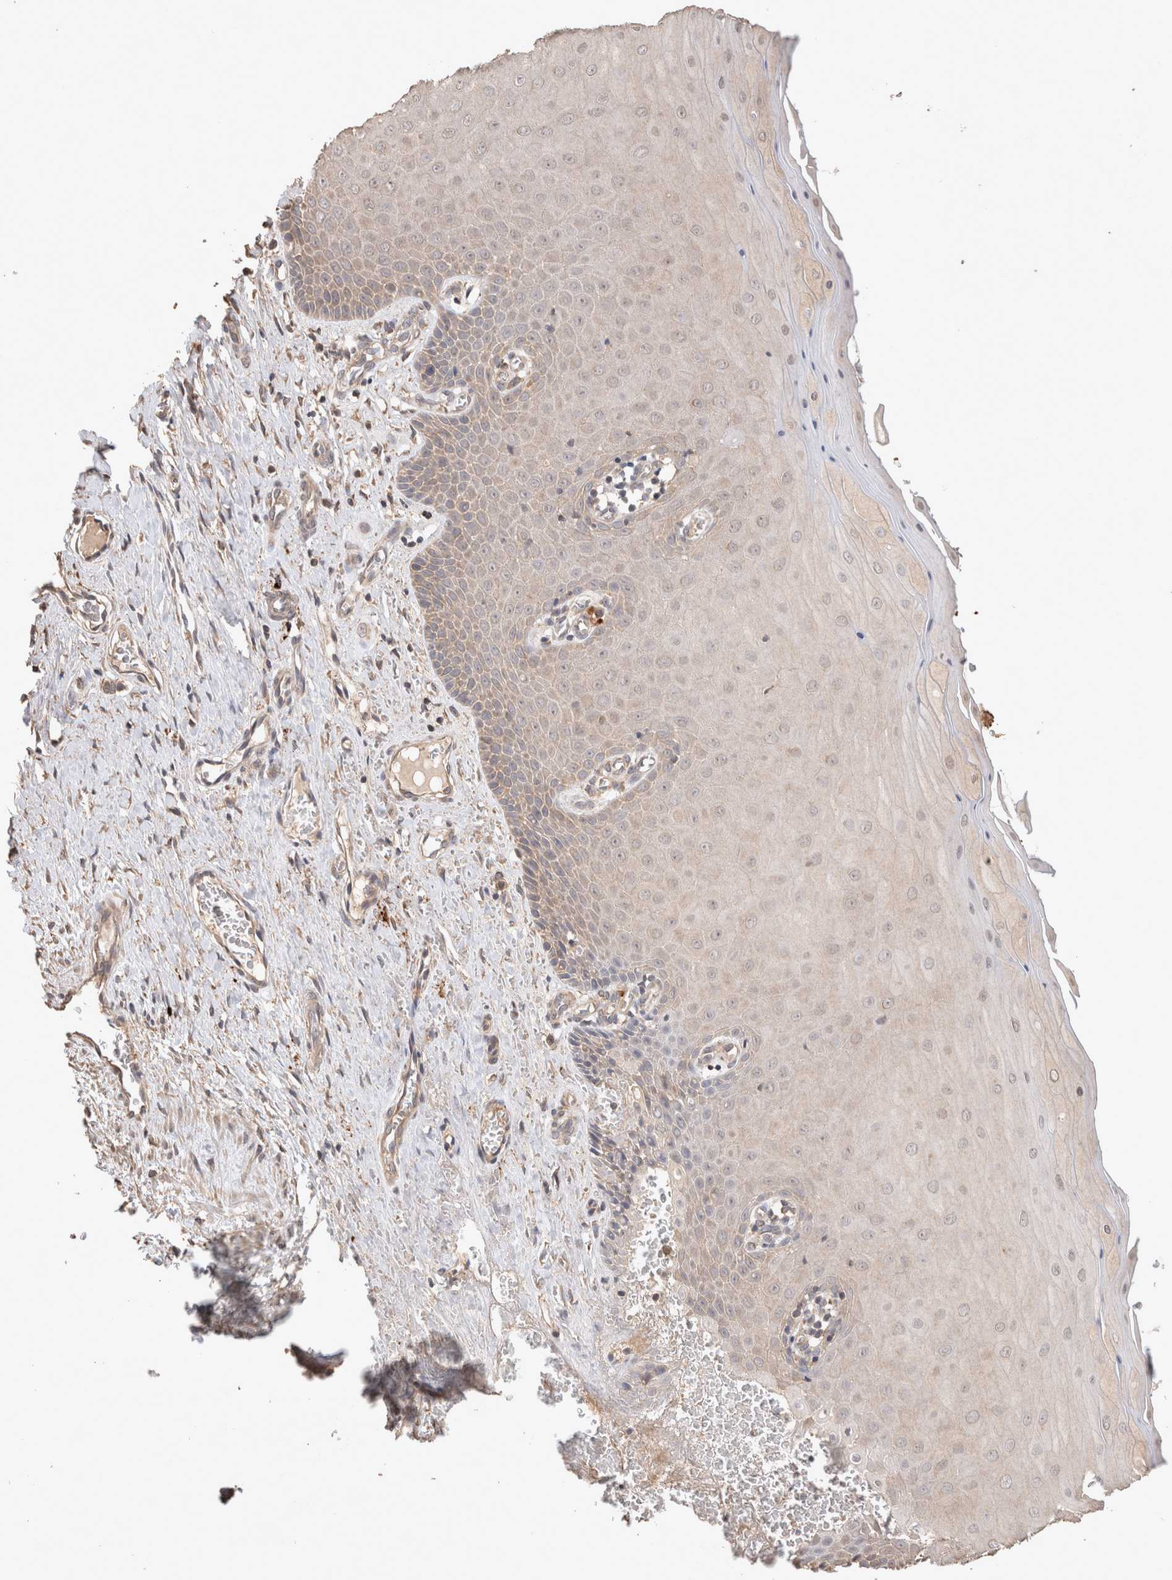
{"staining": {"intensity": "moderate", "quantity": "<25%", "location": "cytoplasmic/membranous"}, "tissue": "cervix", "cell_type": "Glandular cells", "image_type": "normal", "snomed": [{"axis": "morphology", "description": "Normal tissue, NOS"}, {"axis": "topography", "description": "Cervix"}], "caption": "Immunohistochemistry (IHC) photomicrograph of benign cervix: human cervix stained using immunohistochemistry (IHC) reveals low levels of moderate protein expression localized specifically in the cytoplasmic/membranous of glandular cells, appearing as a cytoplasmic/membranous brown color.", "gene": "HROB", "patient": {"sex": "female", "age": 55}}